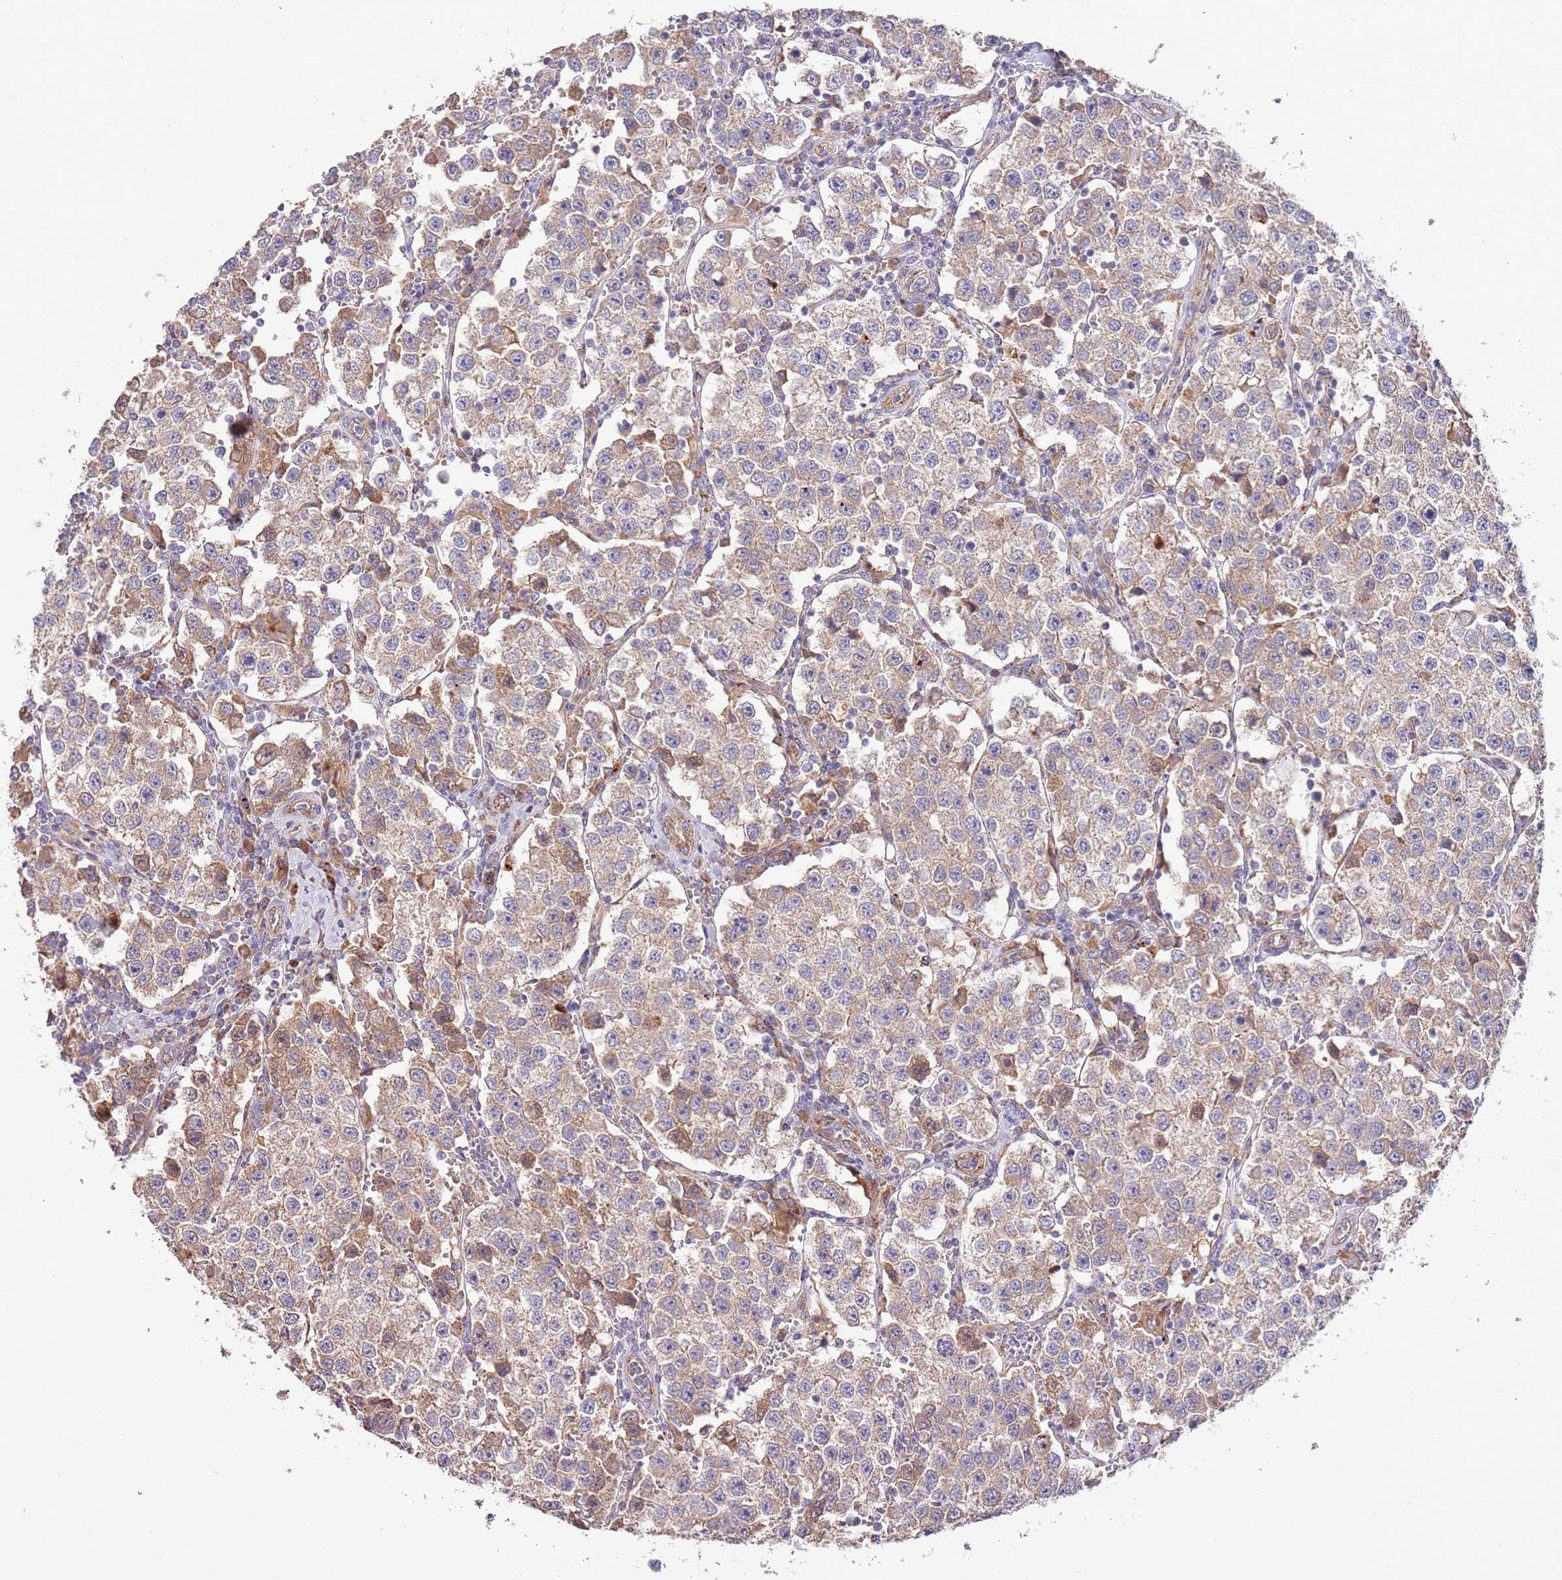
{"staining": {"intensity": "weak", "quantity": ">75%", "location": "cytoplasmic/membranous"}, "tissue": "testis cancer", "cell_type": "Tumor cells", "image_type": "cancer", "snomed": [{"axis": "morphology", "description": "Seminoma, NOS"}, {"axis": "topography", "description": "Testis"}], "caption": "A micrograph showing weak cytoplasmic/membranous positivity in about >75% of tumor cells in testis seminoma, as visualized by brown immunohistochemical staining.", "gene": "DOCK6", "patient": {"sex": "male", "age": 37}}